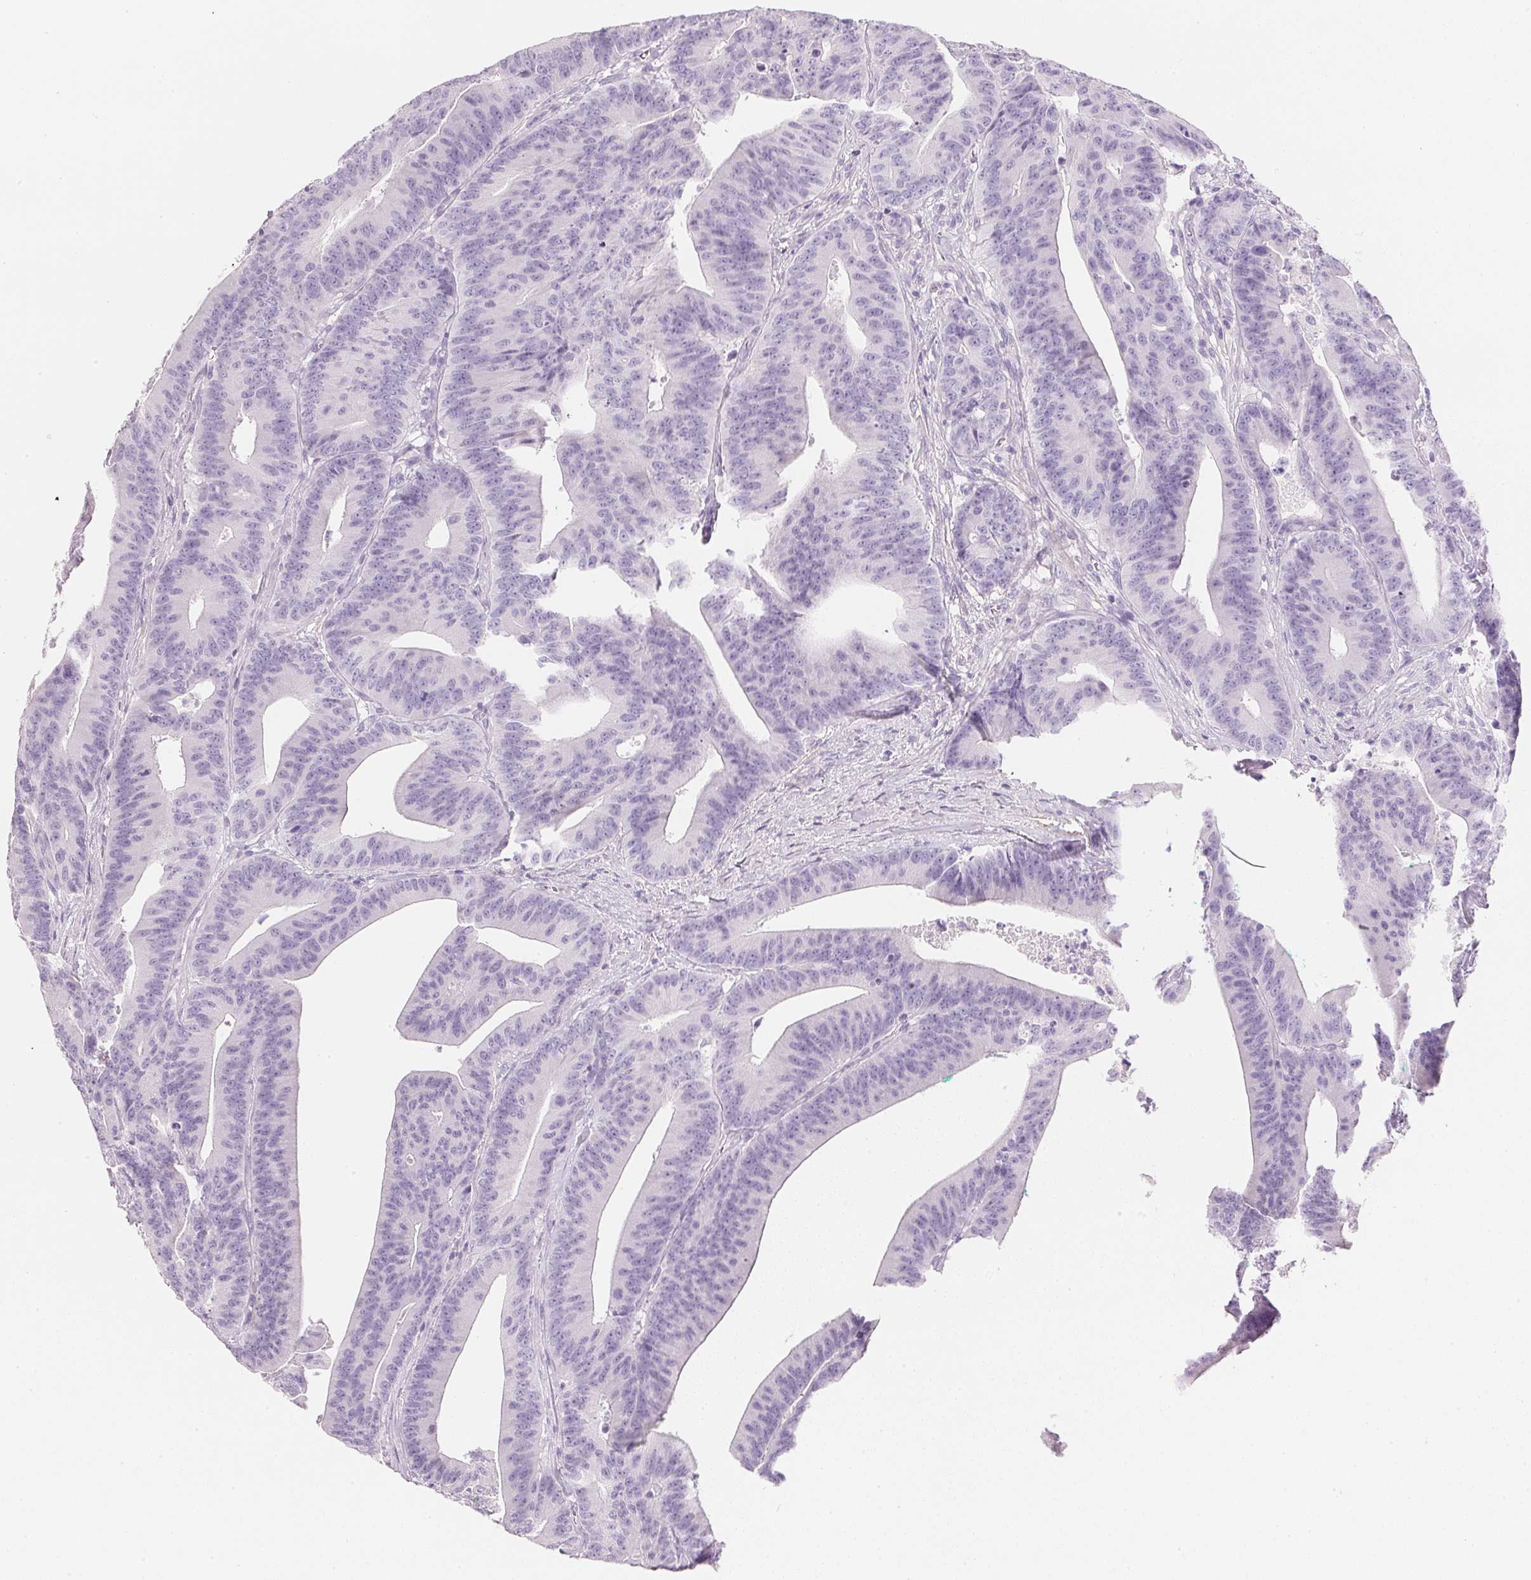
{"staining": {"intensity": "negative", "quantity": "none", "location": "none"}, "tissue": "colorectal cancer", "cell_type": "Tumor cells", "image_type": "cancer", "snomed": [{"axis": "morphology", "description": "Adenocarcinoma, NOS"}, {"axis": "topography", "description": "Colon"}], "caption": "A histopathology image of colorectal adenocarcinoma stained for a protein displays no brown staining in tumor cells. (DAB immunohistochemistry (IHC) visualized using brightfield microscopy, high magnification).", "gene": "KCNE2", "patient": {"sex": "female", "age": 78}}